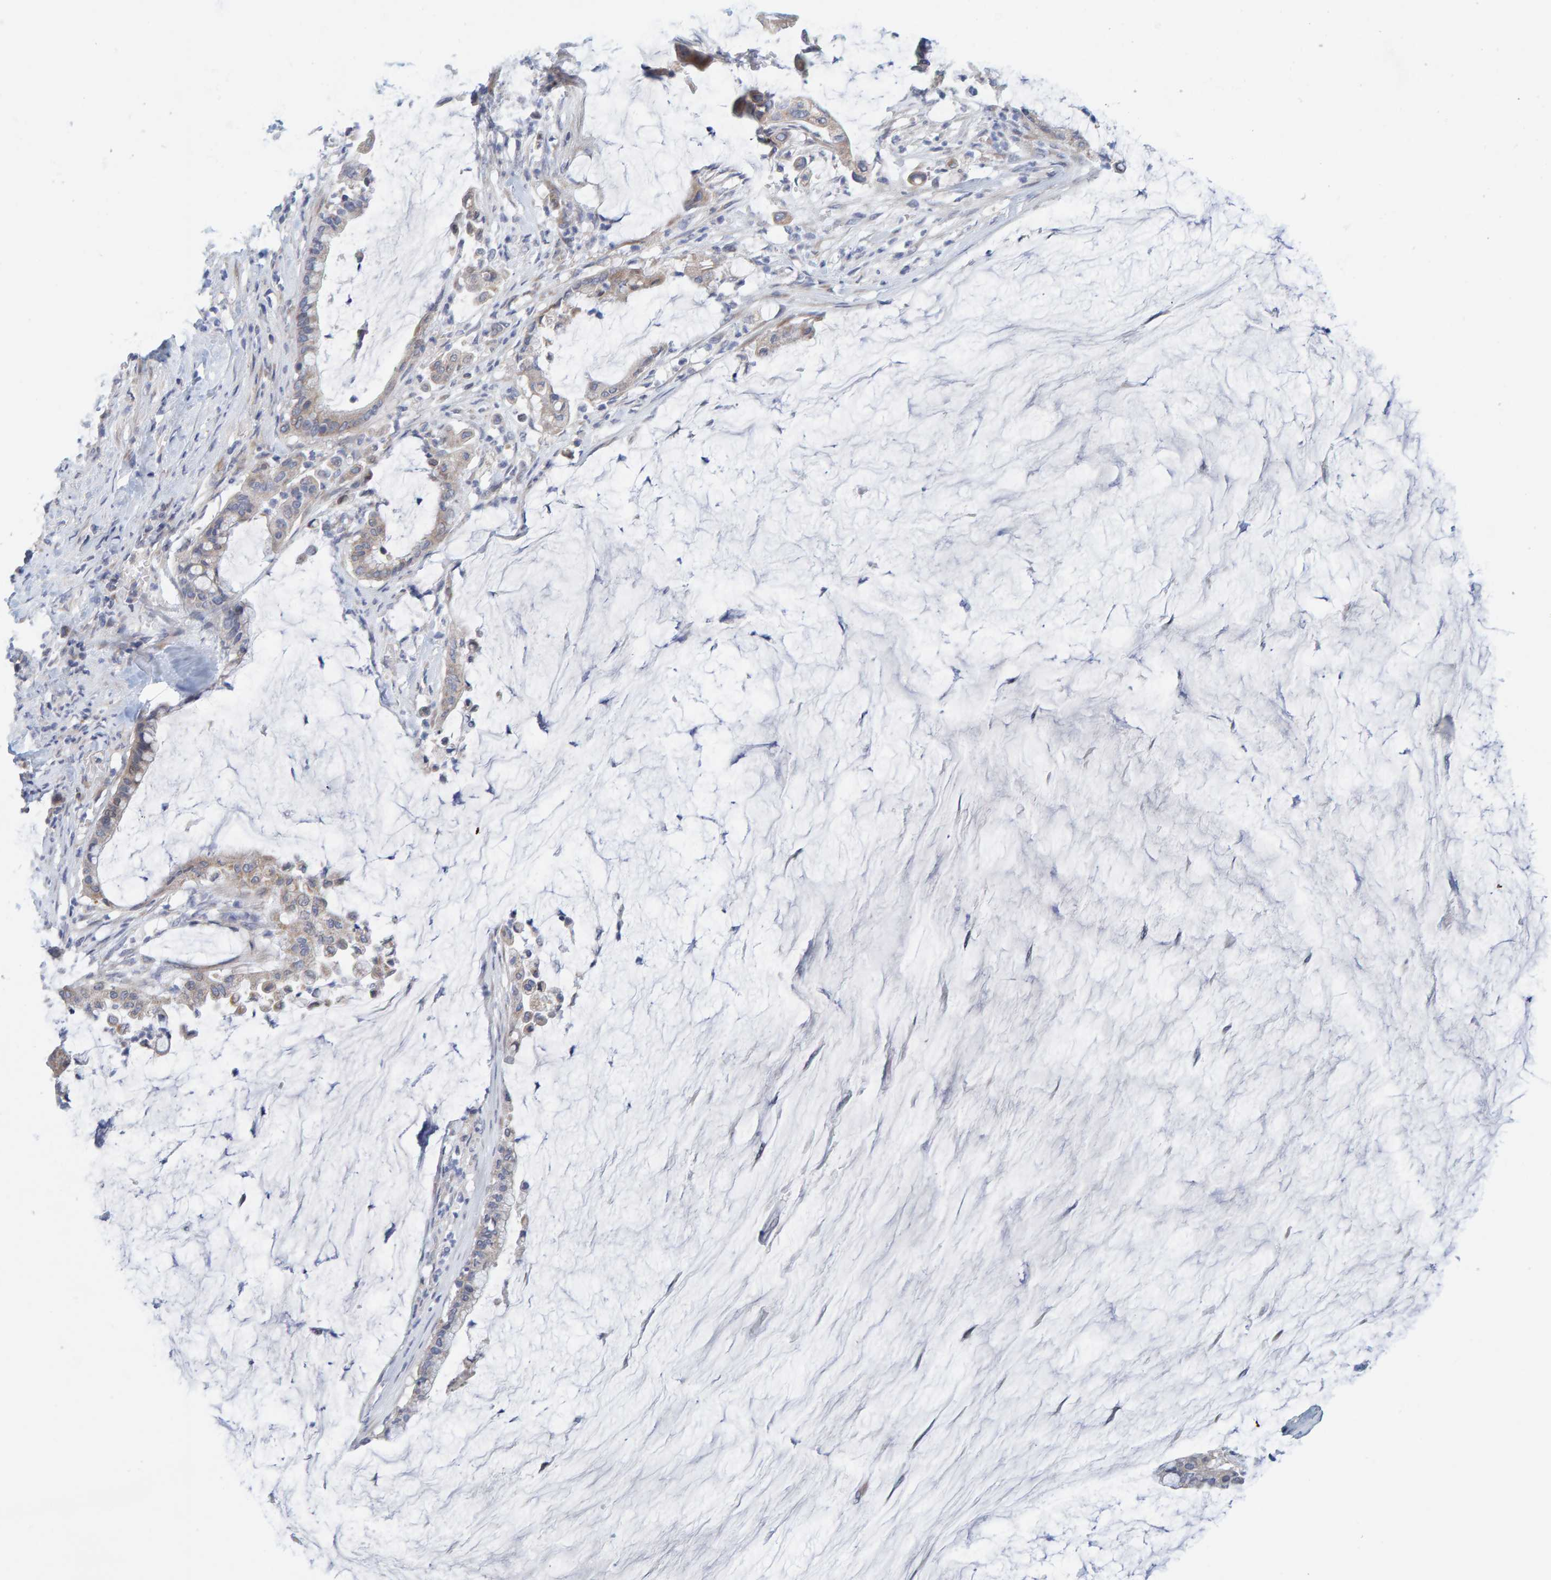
{"staining": {"intensity": "weak", "quantity": "<25%", "location": "cytoplasmic/membranous"}, "tissue": "pancreatic cancer", "cell_type": "Tumor cells", "image_type": "cancer", "snomed": [{"axis": "morphology", "description": "Adenocarcinoma, NOS"}, {"axis": "topography", "description": "Pancreas"}], "caption": "DAB immunohistochemical staining of human pancreatic cancer (adenocarcinoma) displays no significant expression in tumor cells.", "gene": "ZC3H3", "patient": {"sex": "male", "age": 41}}